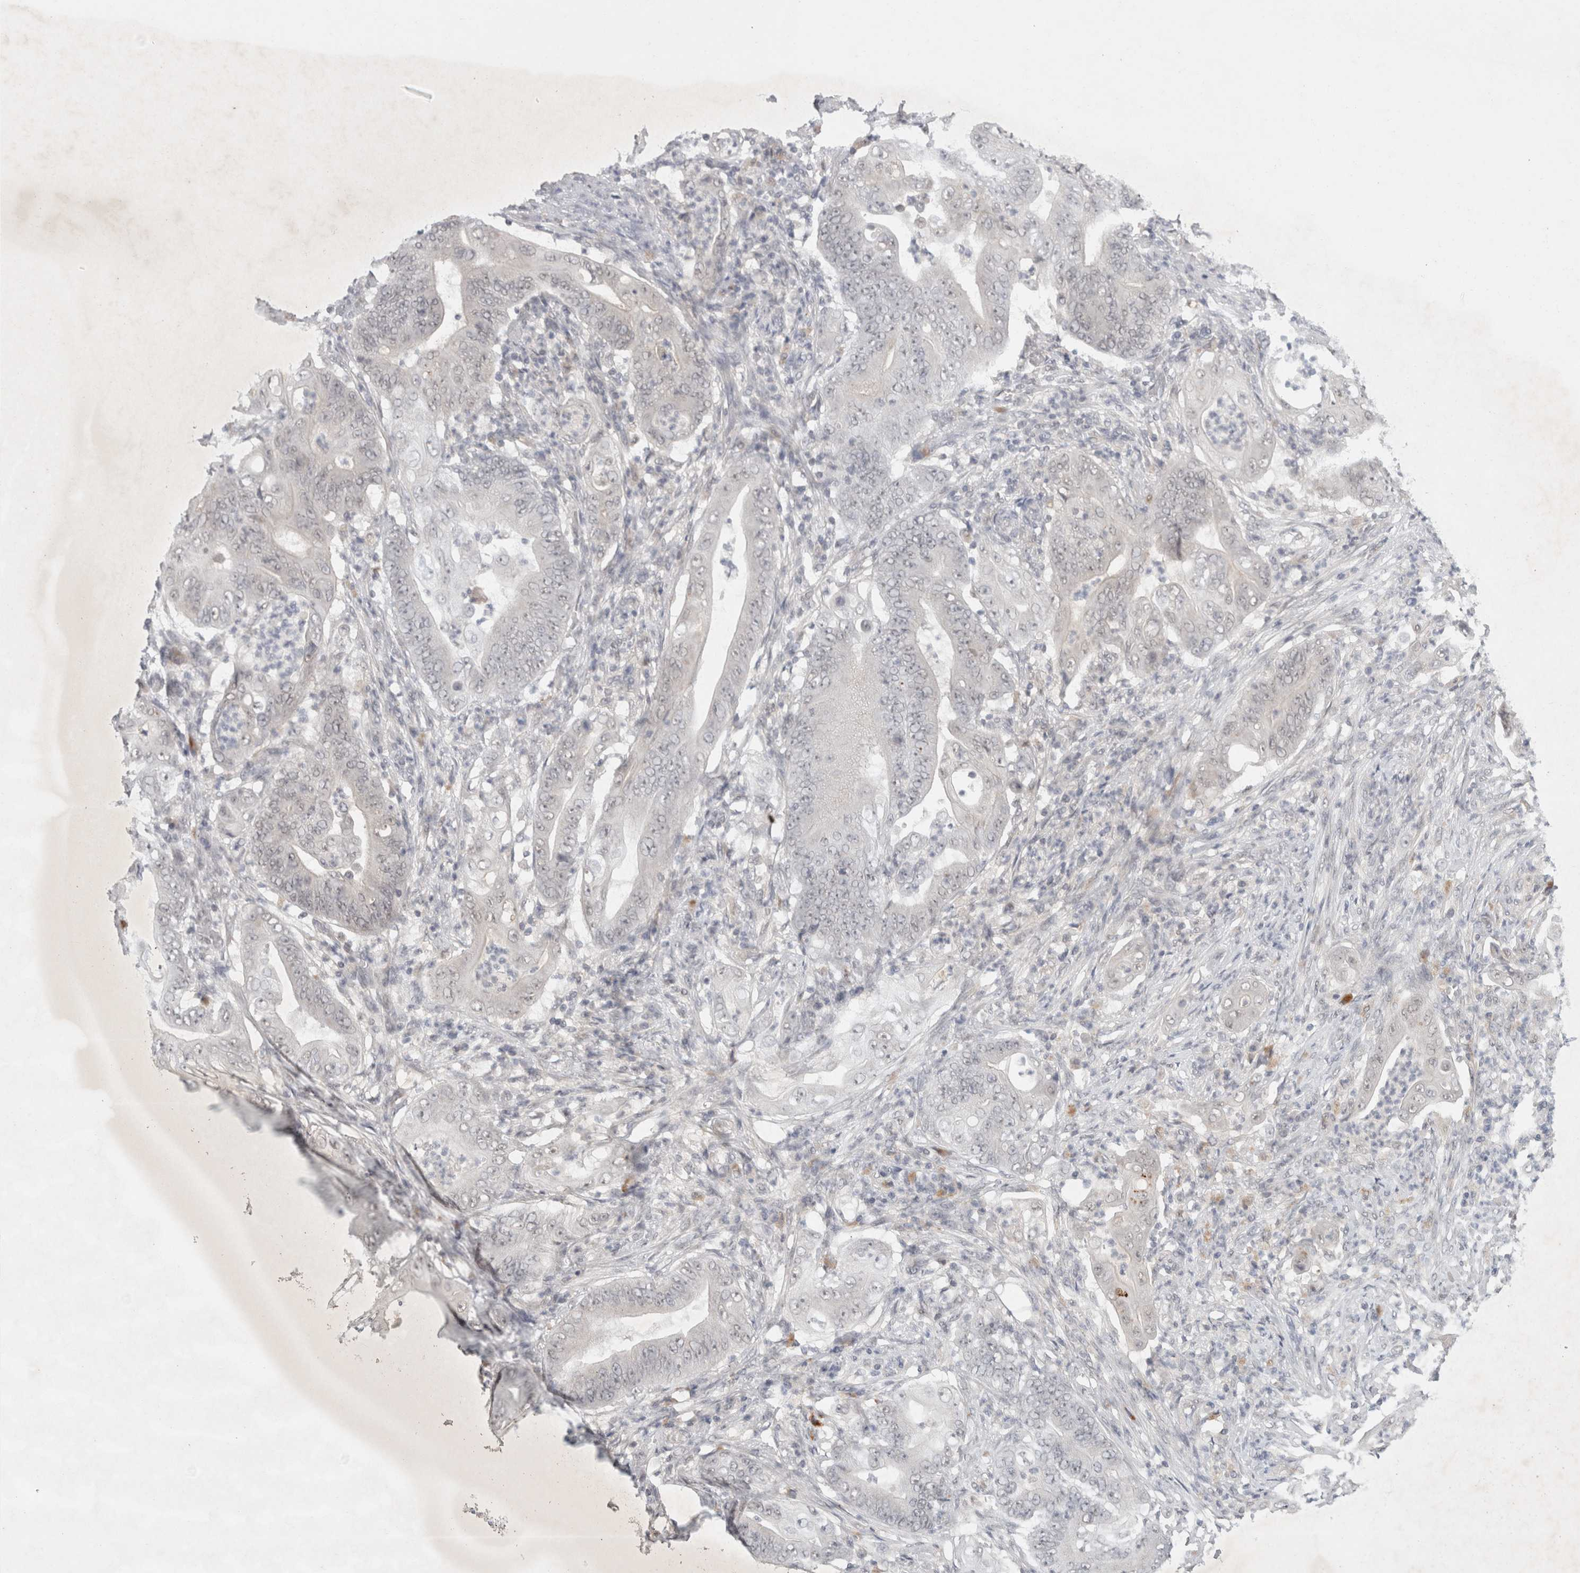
{"staining": {"intensity": "negative", "quantity": "none", "location": "none"}, "tissue": "stomach cancer", "cell_type": "Tumor cells", "image_type": "cancer", "snomed": [{"axis": "morphology", "description": "Adenocarcinoma, NOS"}, {"axis": "topography", "description": "Stomach"}], "caption": "Tumor cells are negative for brown protein staining in stomach adenocarcinoma.", "gene": "FBXO42", "patient": {"sex": "female", "age": 73}}